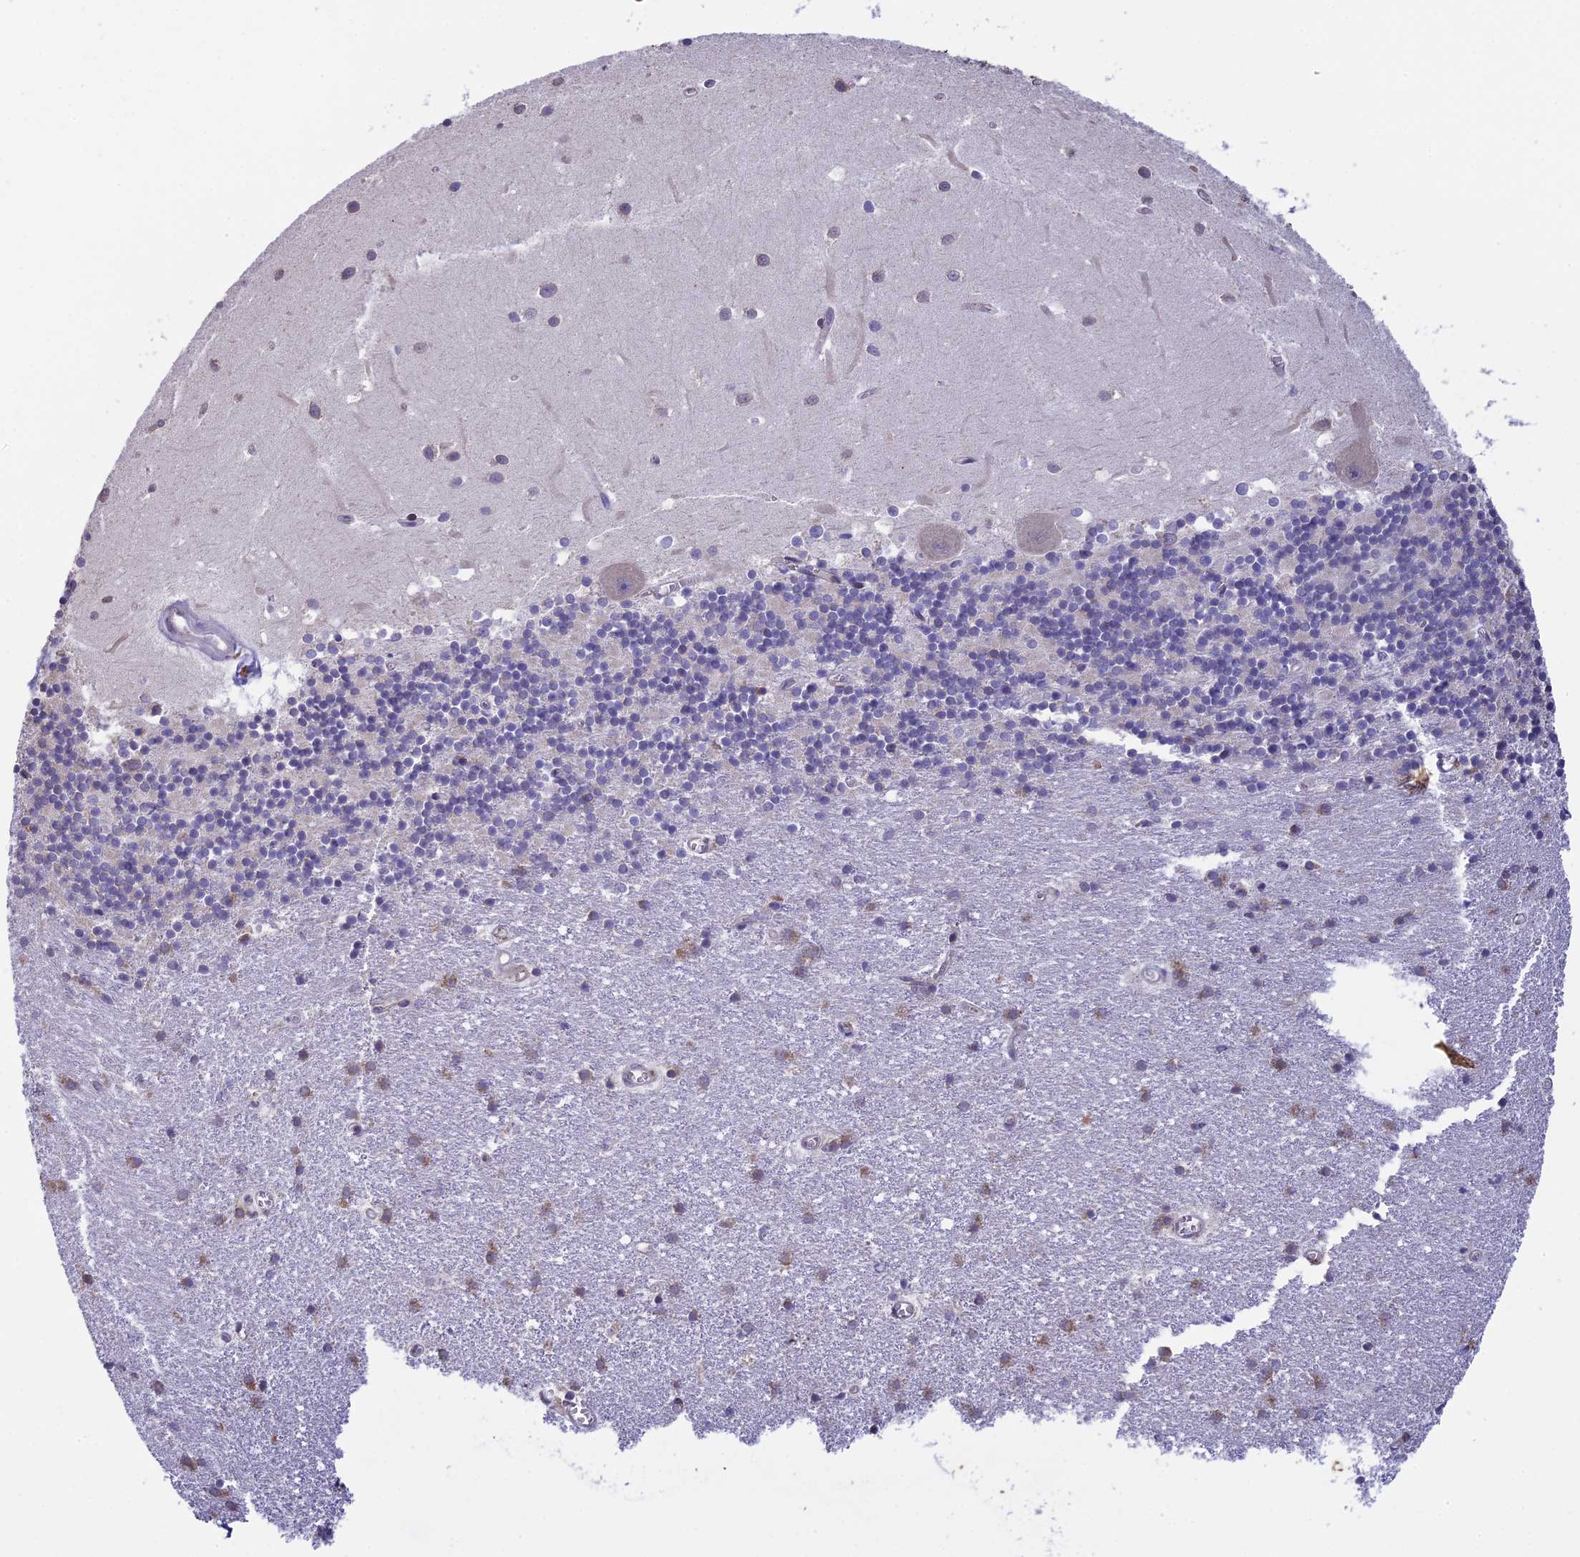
{"staining": {"intensity": "negative", "quantity": "none", "location": "none"}, "tissue": "cerebellum", "cell_type": "Cells in granular layer", "image_type": "normal", "snomed": [{"axis": "morphology", "description": "Normal tissue, NOS"}, {"axis": "topography", "description": "Cerebellum"}], "caption": "Protein analysis of normal cerebellum shows no significant expression in cells in granular layer.", "gene": "DMRTA2", "patient": {"sex": "male", "age": 54}}